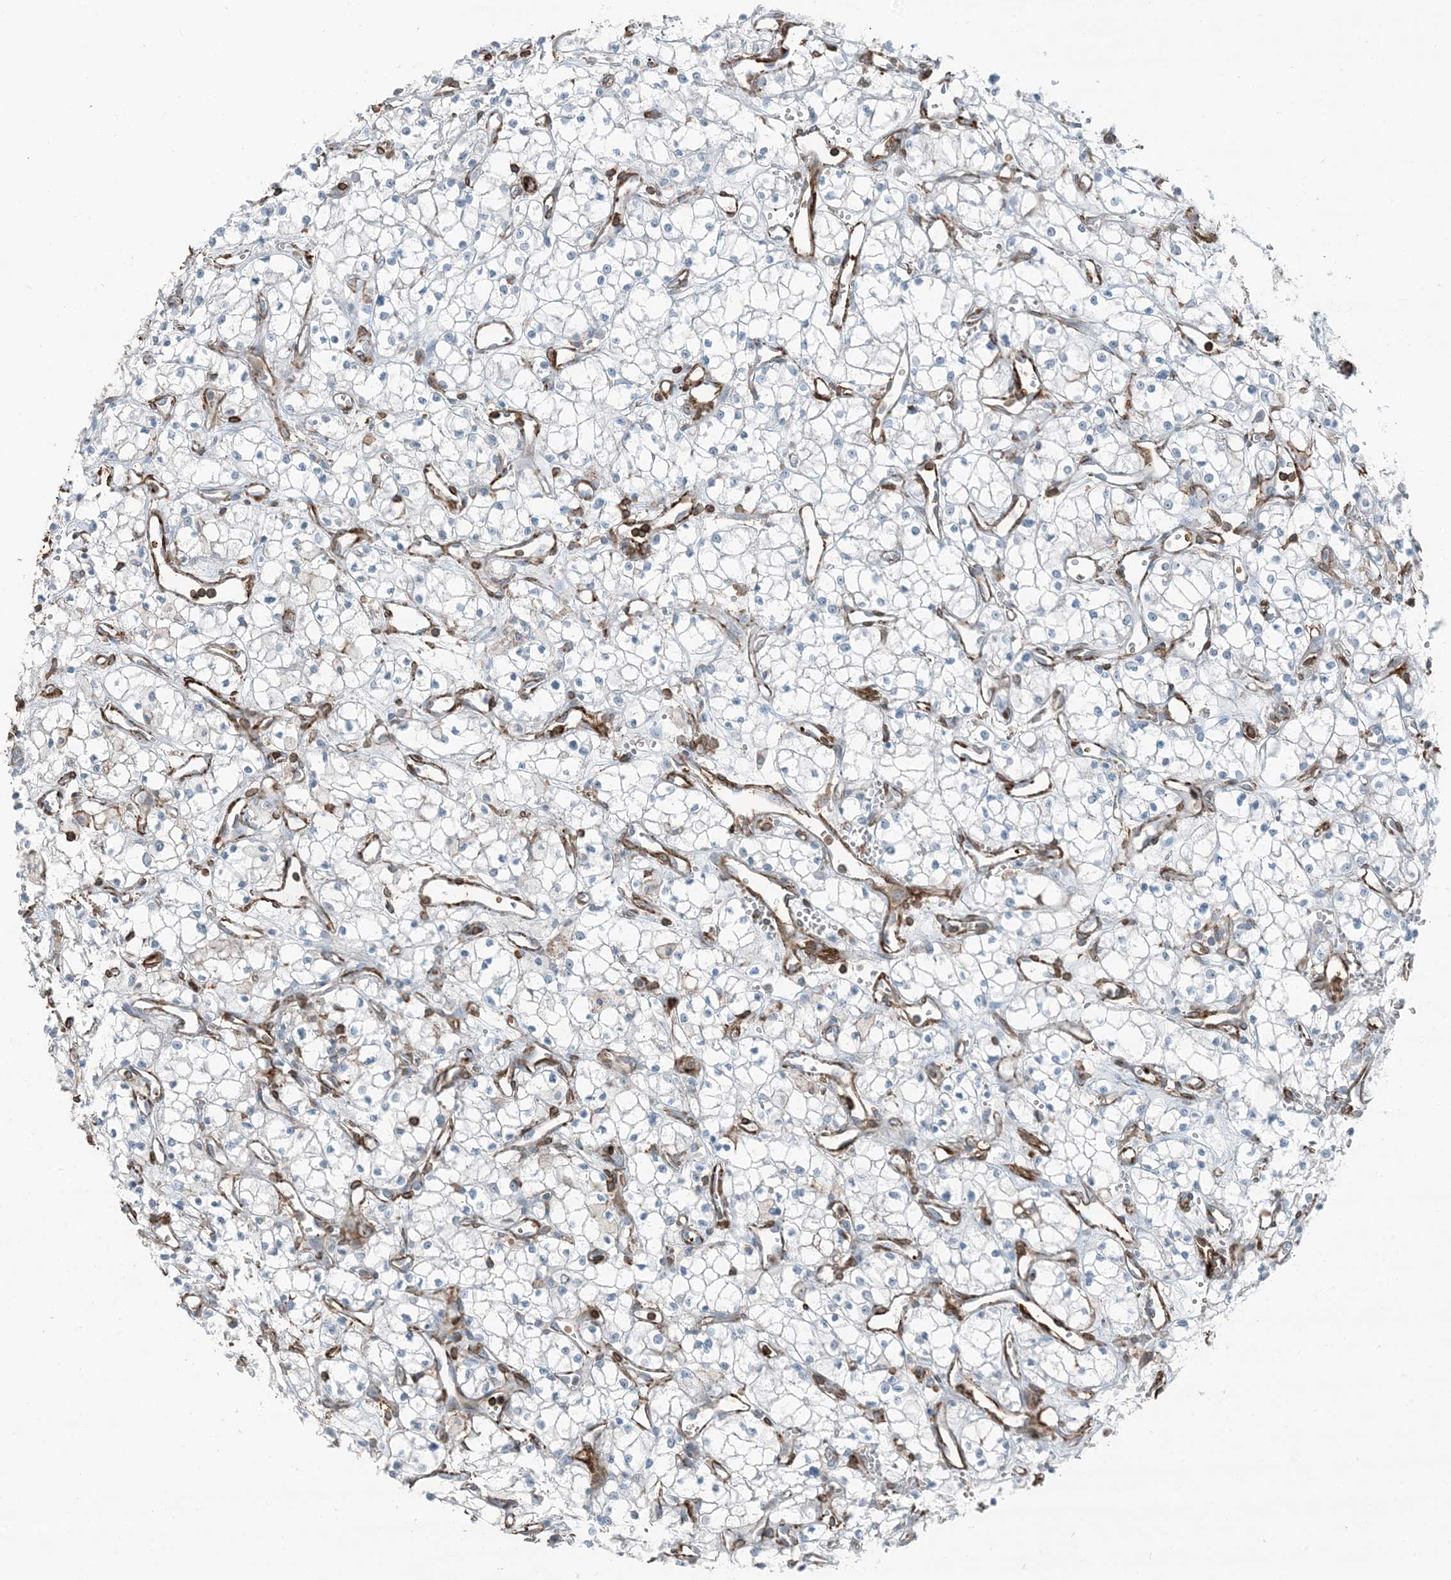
{"staining": {"intensity": "negative", "quantity": "none", "location": "none"}, "tissue": "renal cancer", "cell_type": "Tumor cells", "image_type": "cancer", "snomed": [{"axis": "morphology", "description": "Adenocarcinoma, NOS"}, {"axis": "topography", "description": "Kidney"}], "caption": "Immunohistochemistry (IHC) of human renal cancer displays no positivity in tumor cells. (DAB (3,3'-diaminobenzidine) immunohistochemistry, high magnification).", "gene": "APOBEC3C", "patient": {"sex": "male", "age": 59}}